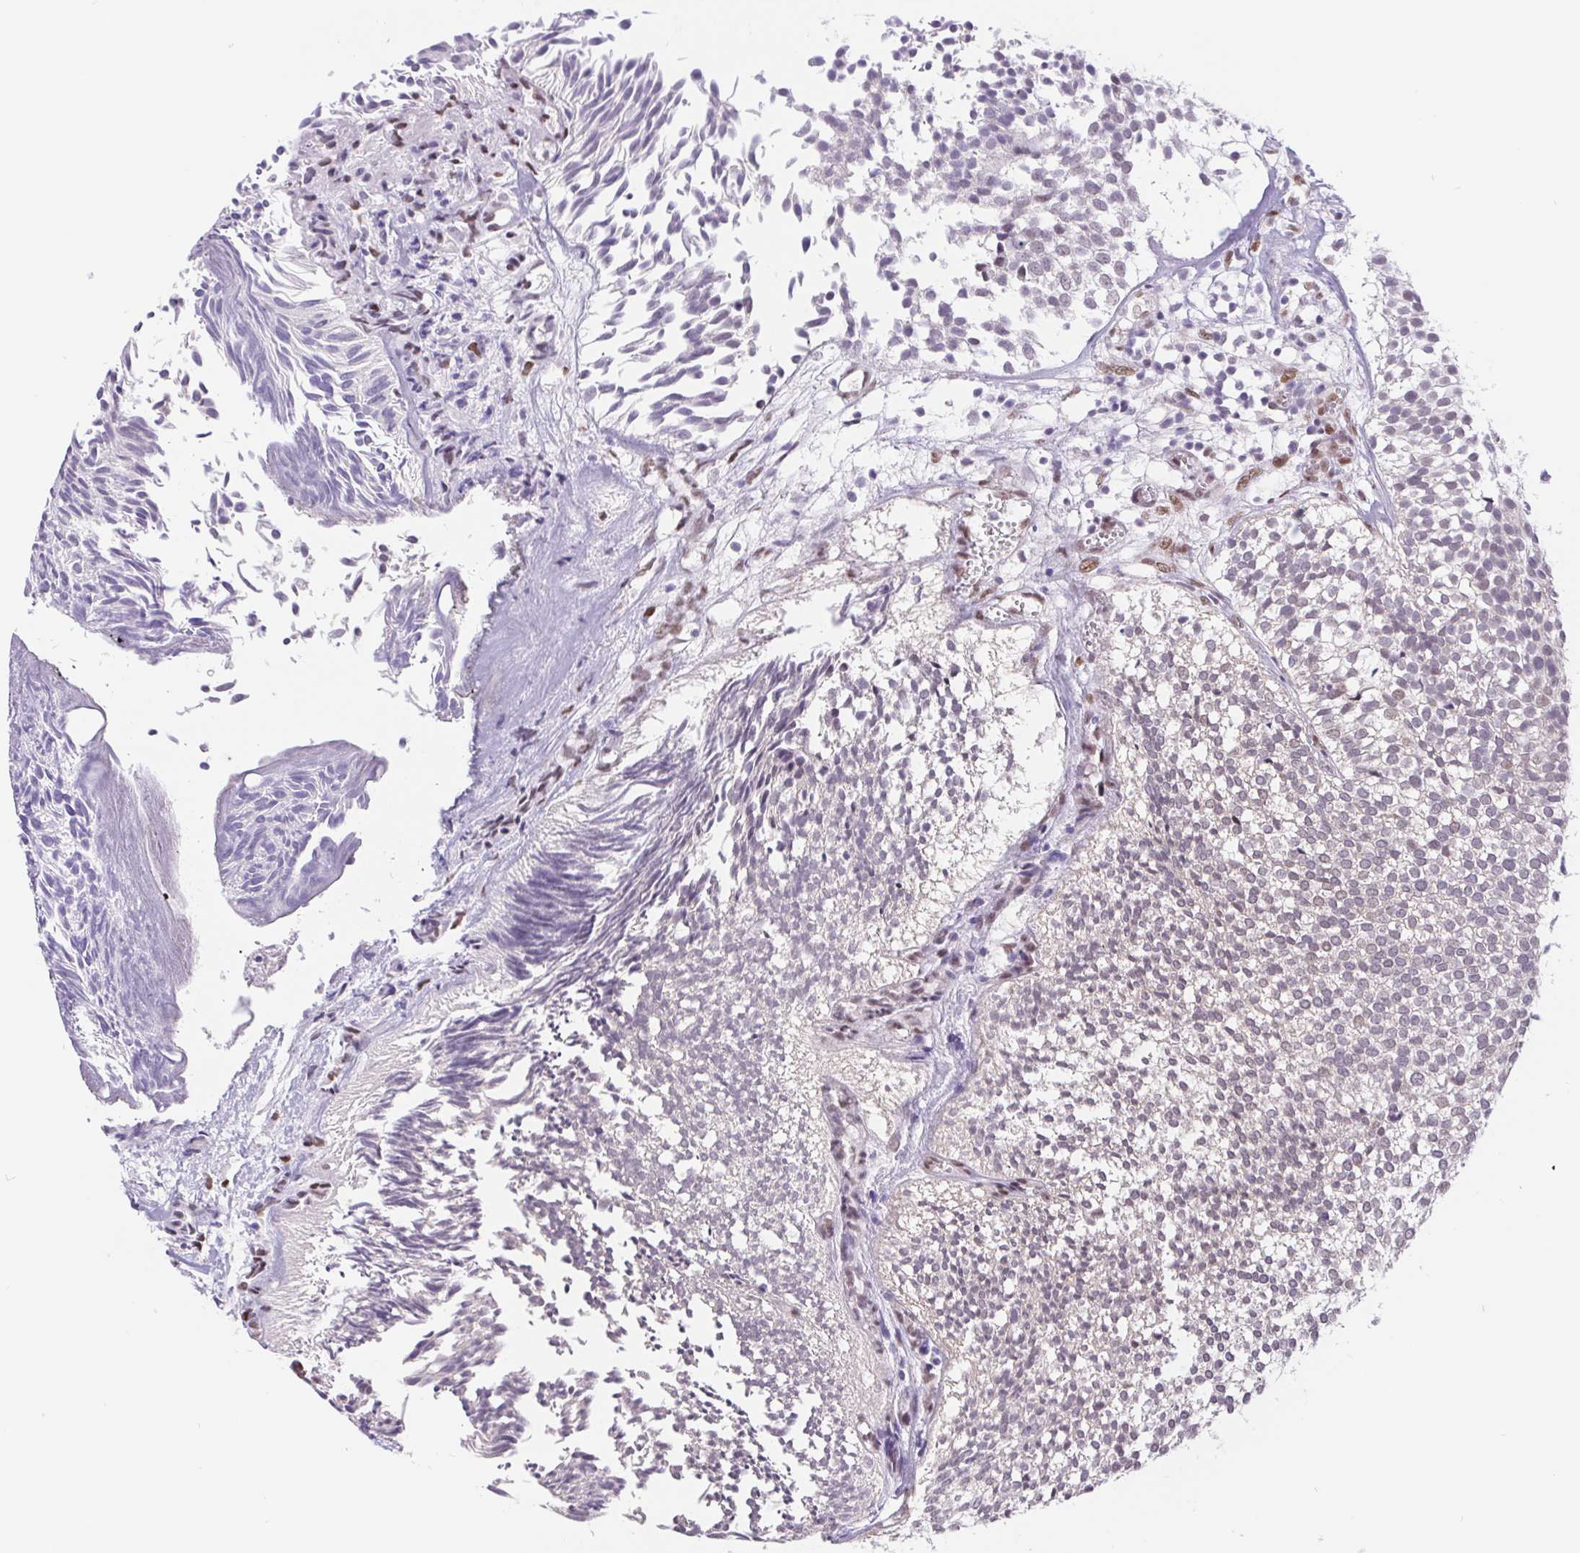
{"staining": {"intensity": "negative", "quantity": "none", "location": "none"}, "tissue": "urothelial cancer", "cell_type": "Tumor cells", "image_type": "cancer", "snomed": [{"axis": "morphology", "description": "Urothelial carcinoma, Low grade"}, {"axis": "topography", "description": "Urinary bladder"}], "caption": "Immunohistochemical staining of urothelial cancer reveals no significant staining in tumor cells.", "gene": "CAND1", "patient": {"sex": "male", "age": 91}}